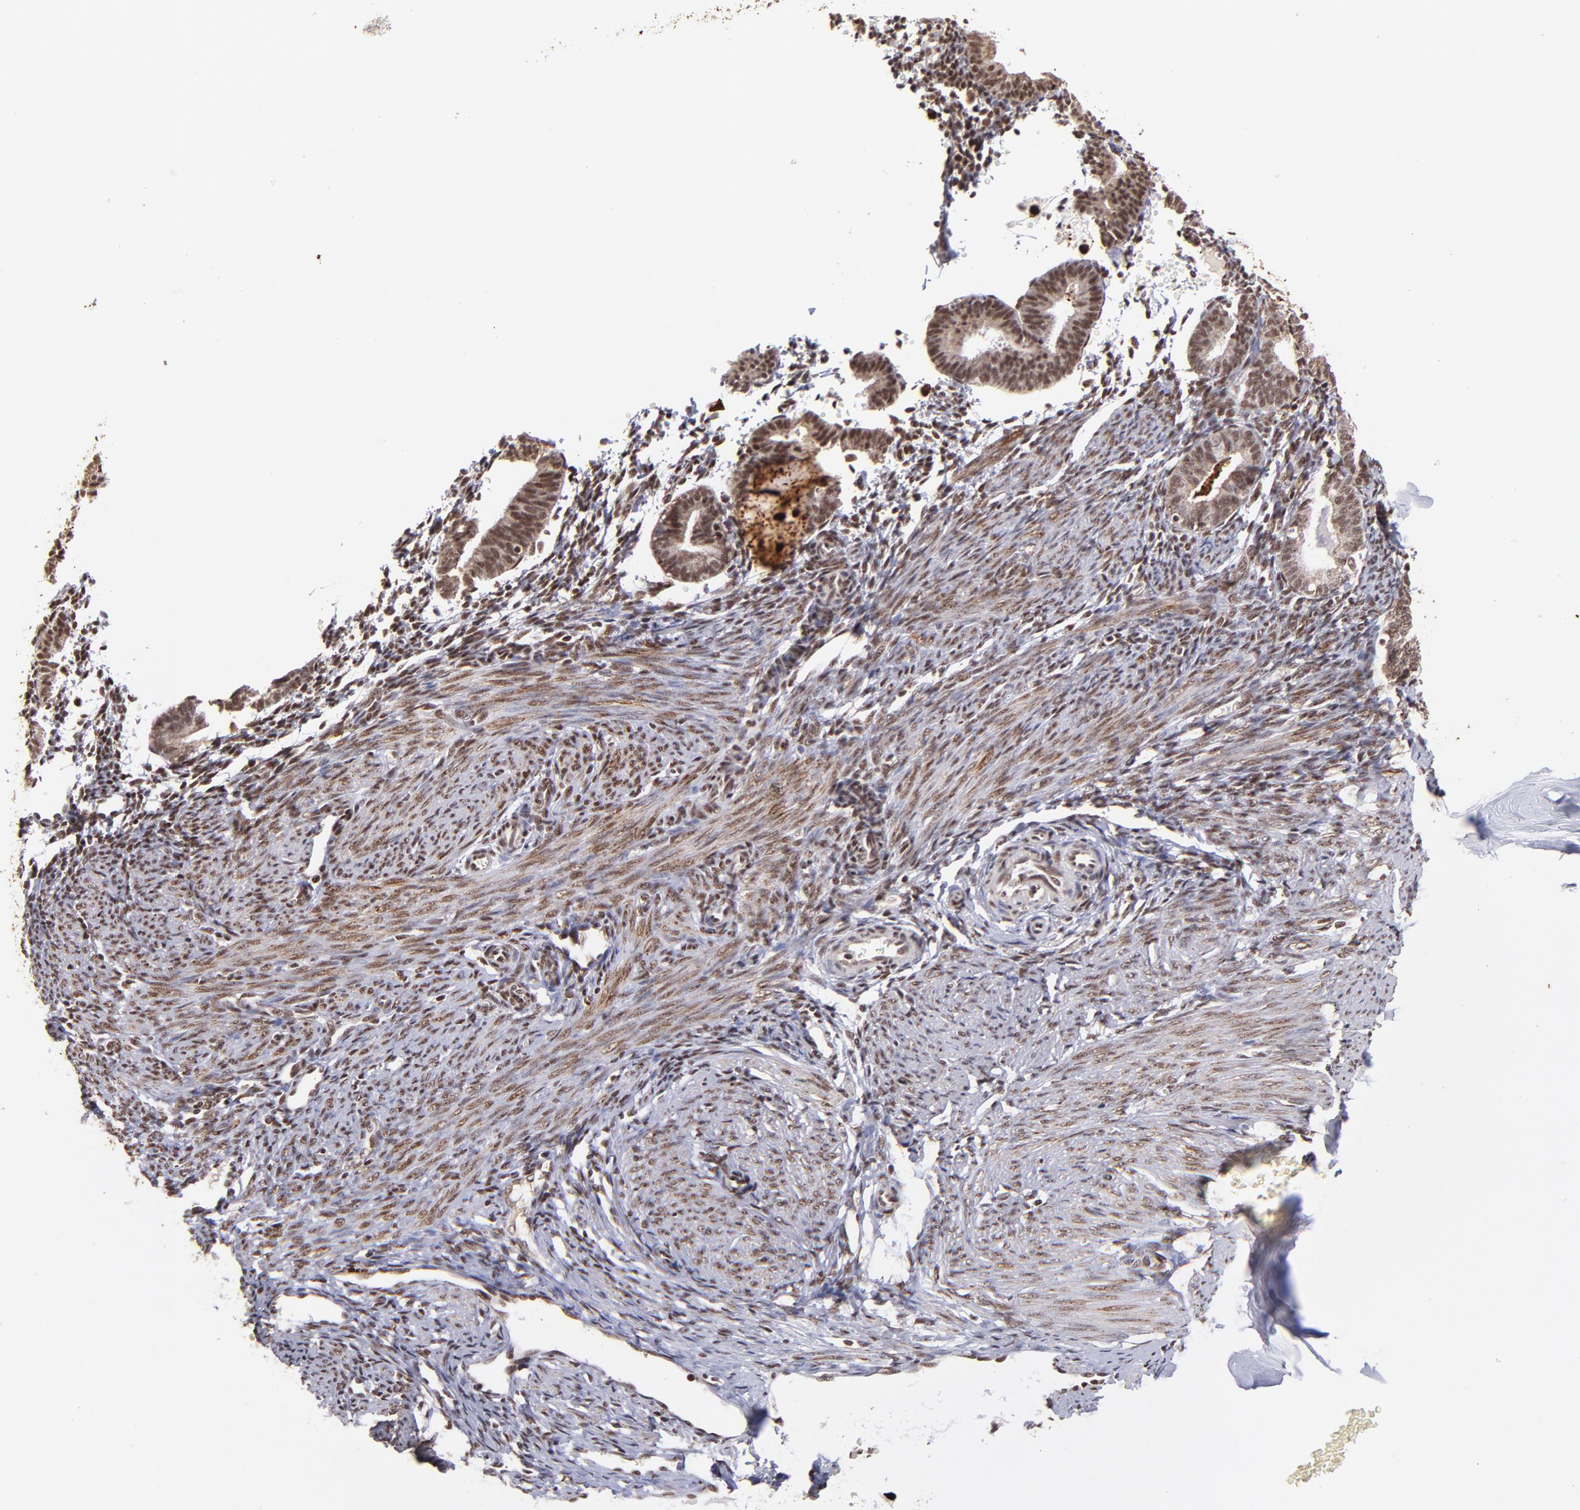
{"staining": {"intensity": "moderate", "quantity": ">75%", "location": "nuclear"}, "tissue": "endometrium", "cell_type": "Cells in endometrial stroma", "image_type": "normal", "snomed": [{"axis": "morphology", "description": "Normal tissue, NOS"}, {"axis": "topography", "description": "Endometrium"}], "caption": "An immunohistochemistry image of unremarkable tissue is shown. Protein staining in brown highlights moderate nuclear positivity in endometrium within cells in endometrial stroma.", "gene": "ZFX", "patient": {"sex": "female", "age": 61}}